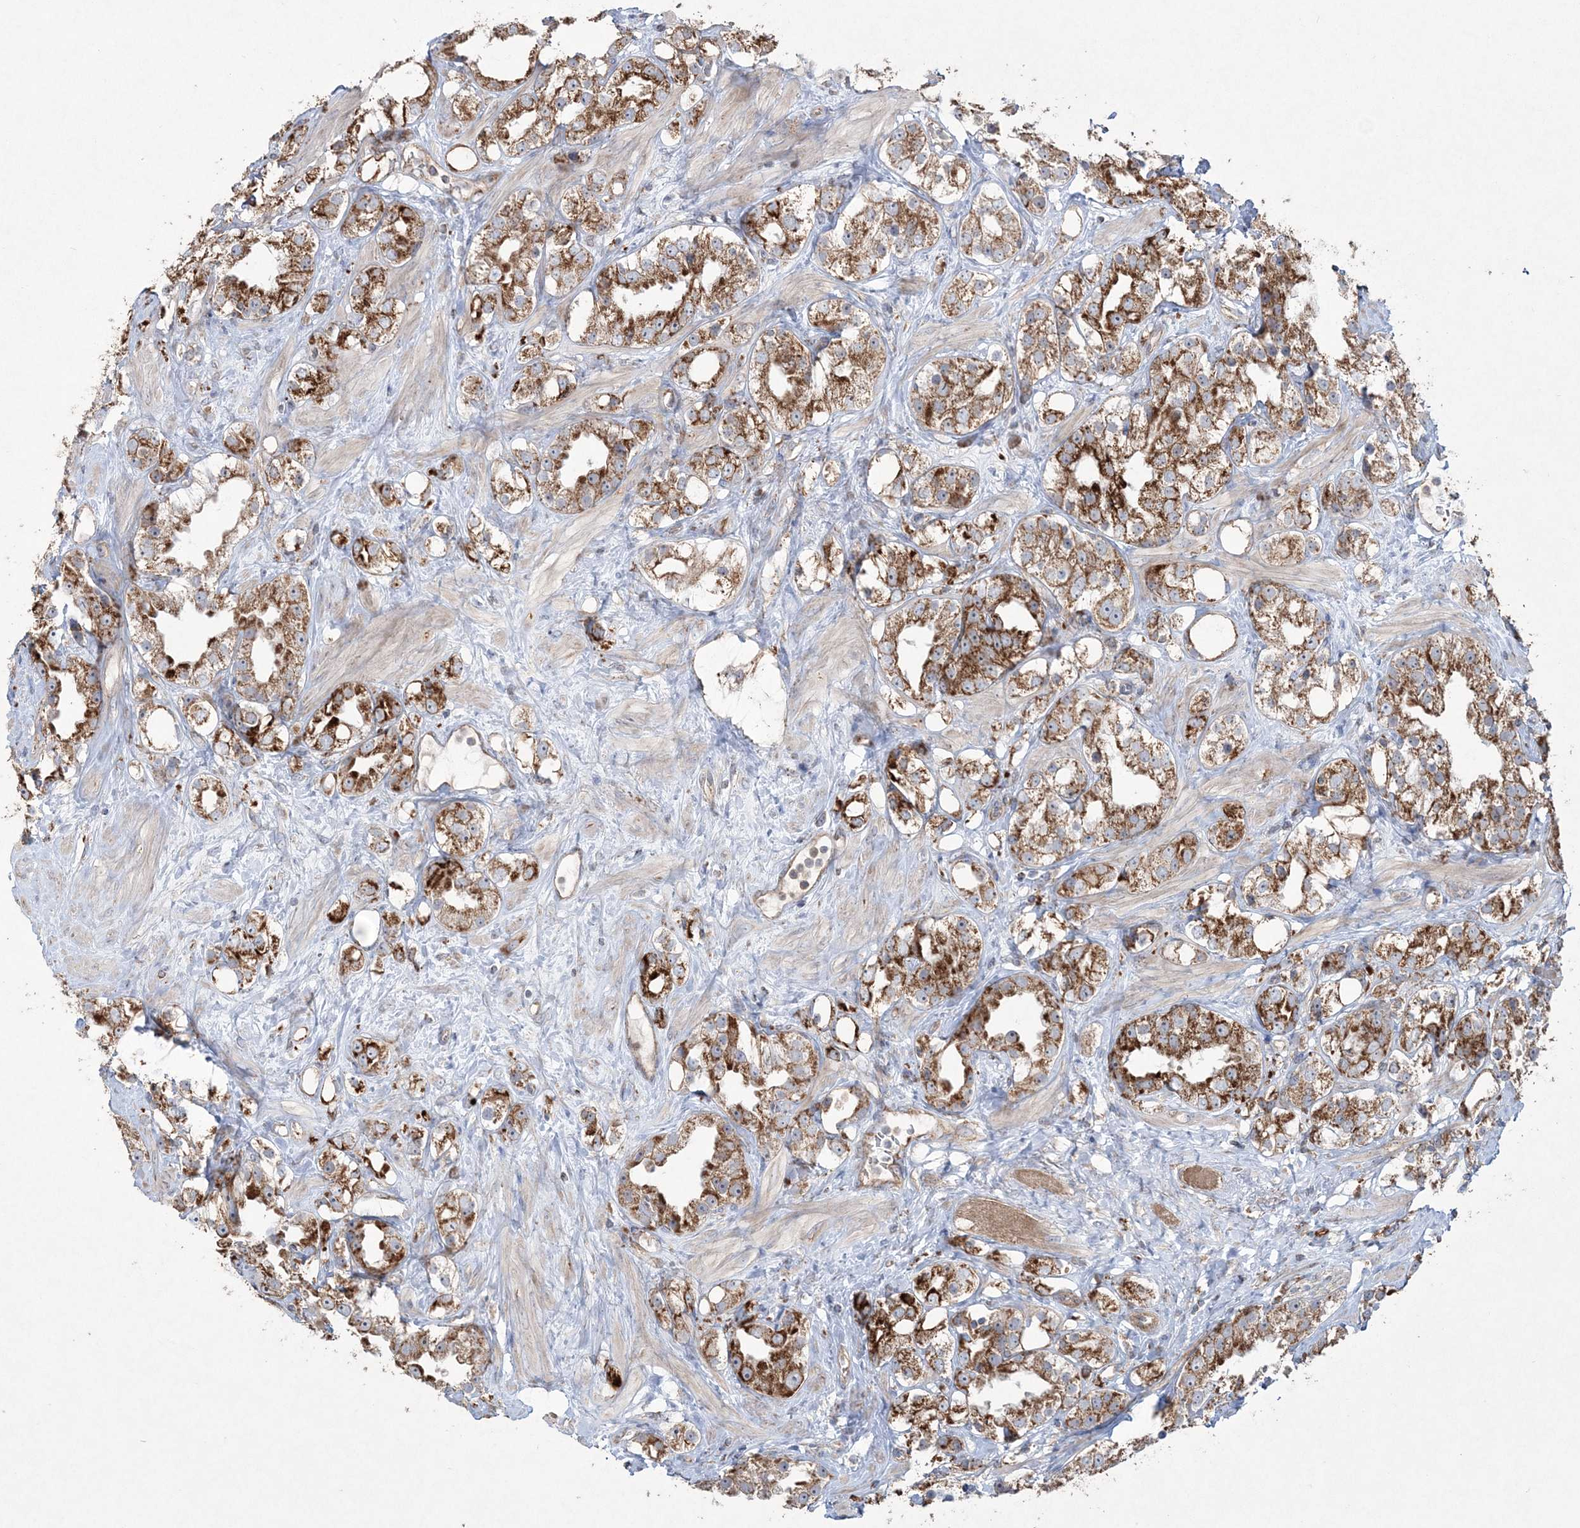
{"staining": {"intensity": "strong", "quantity": ">75%", "location": "cytoplasmic/membranous"}, "tissue": "prostate cancer", "cell_type": "Tumor cells", "image_type": "cancer", "snomed": [{"axis": "morphology", "description": "Adenocarcinoma, NOS"}, {"axis": "topography", "description": "Prostate"}], "caption": "Adenocarcinoma (prostate) stained with immunohistochemistry reveals strong cytoplasmic/membranous staining in approximately >75% of tumor cells. (DAB (3,3'-diaminobenzidine) = brown stain, brightfield microscopy at high magnification).", "gene": "TTC7A", "patient": {"sex": "male", "age": 79}}